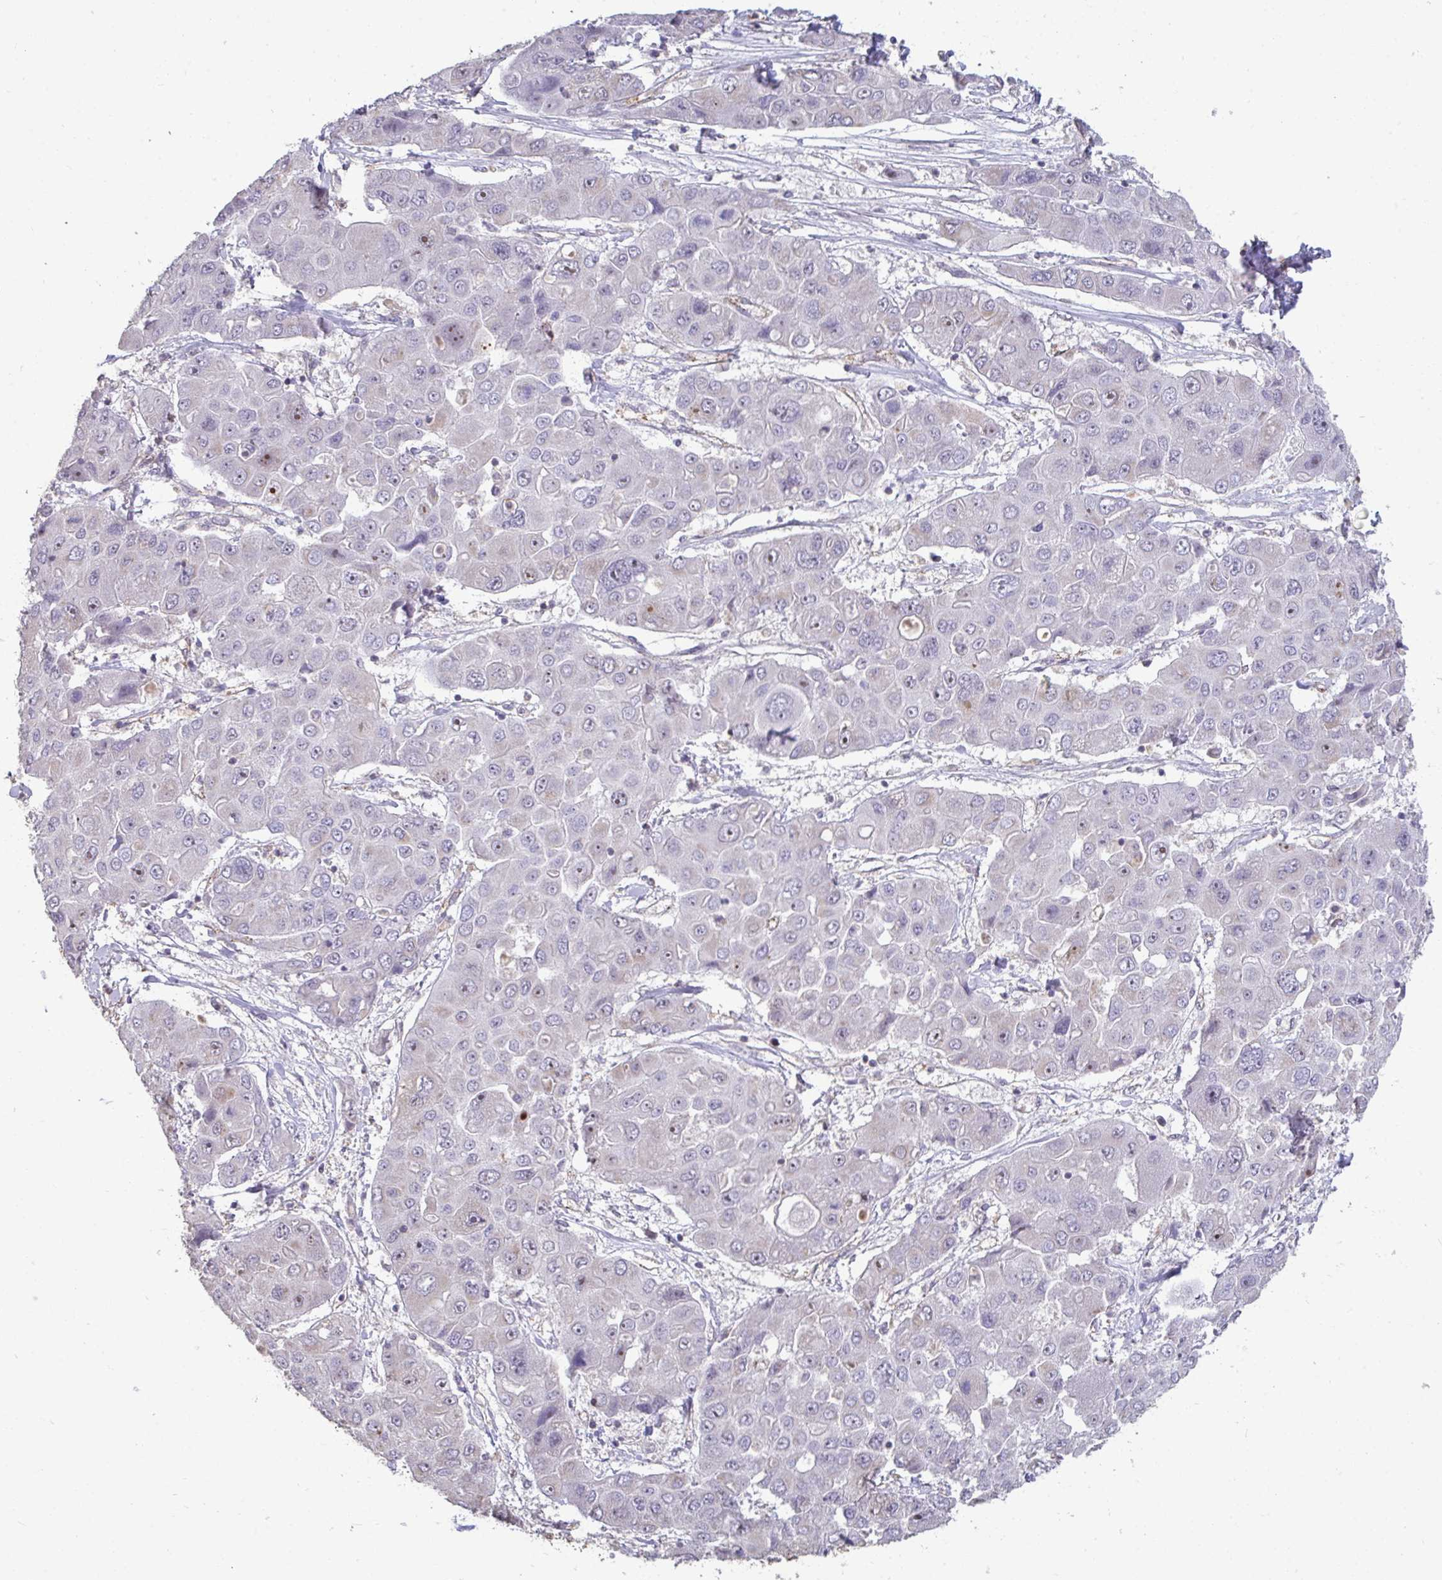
{"staining": {"intensity": "moderate", "quantity": "<25%", "location": "nuclear"}, "tissue": "liver cancer", "cell_type": "Tumor cells", "image_type": "cancer", "snomed": [{"axis": "morphology", "description": "Cholangiocarcinoma"}, {"axis": "topography", "description": "Liver"}], "caption": "Brown immunohistochemical staining in human liver cholangiocarcinoma demonstrates moderate nuclear expression in about <25% of tumor cells.", "gene": "SENP3", "patient": {"sex": "male", "age": 67}}